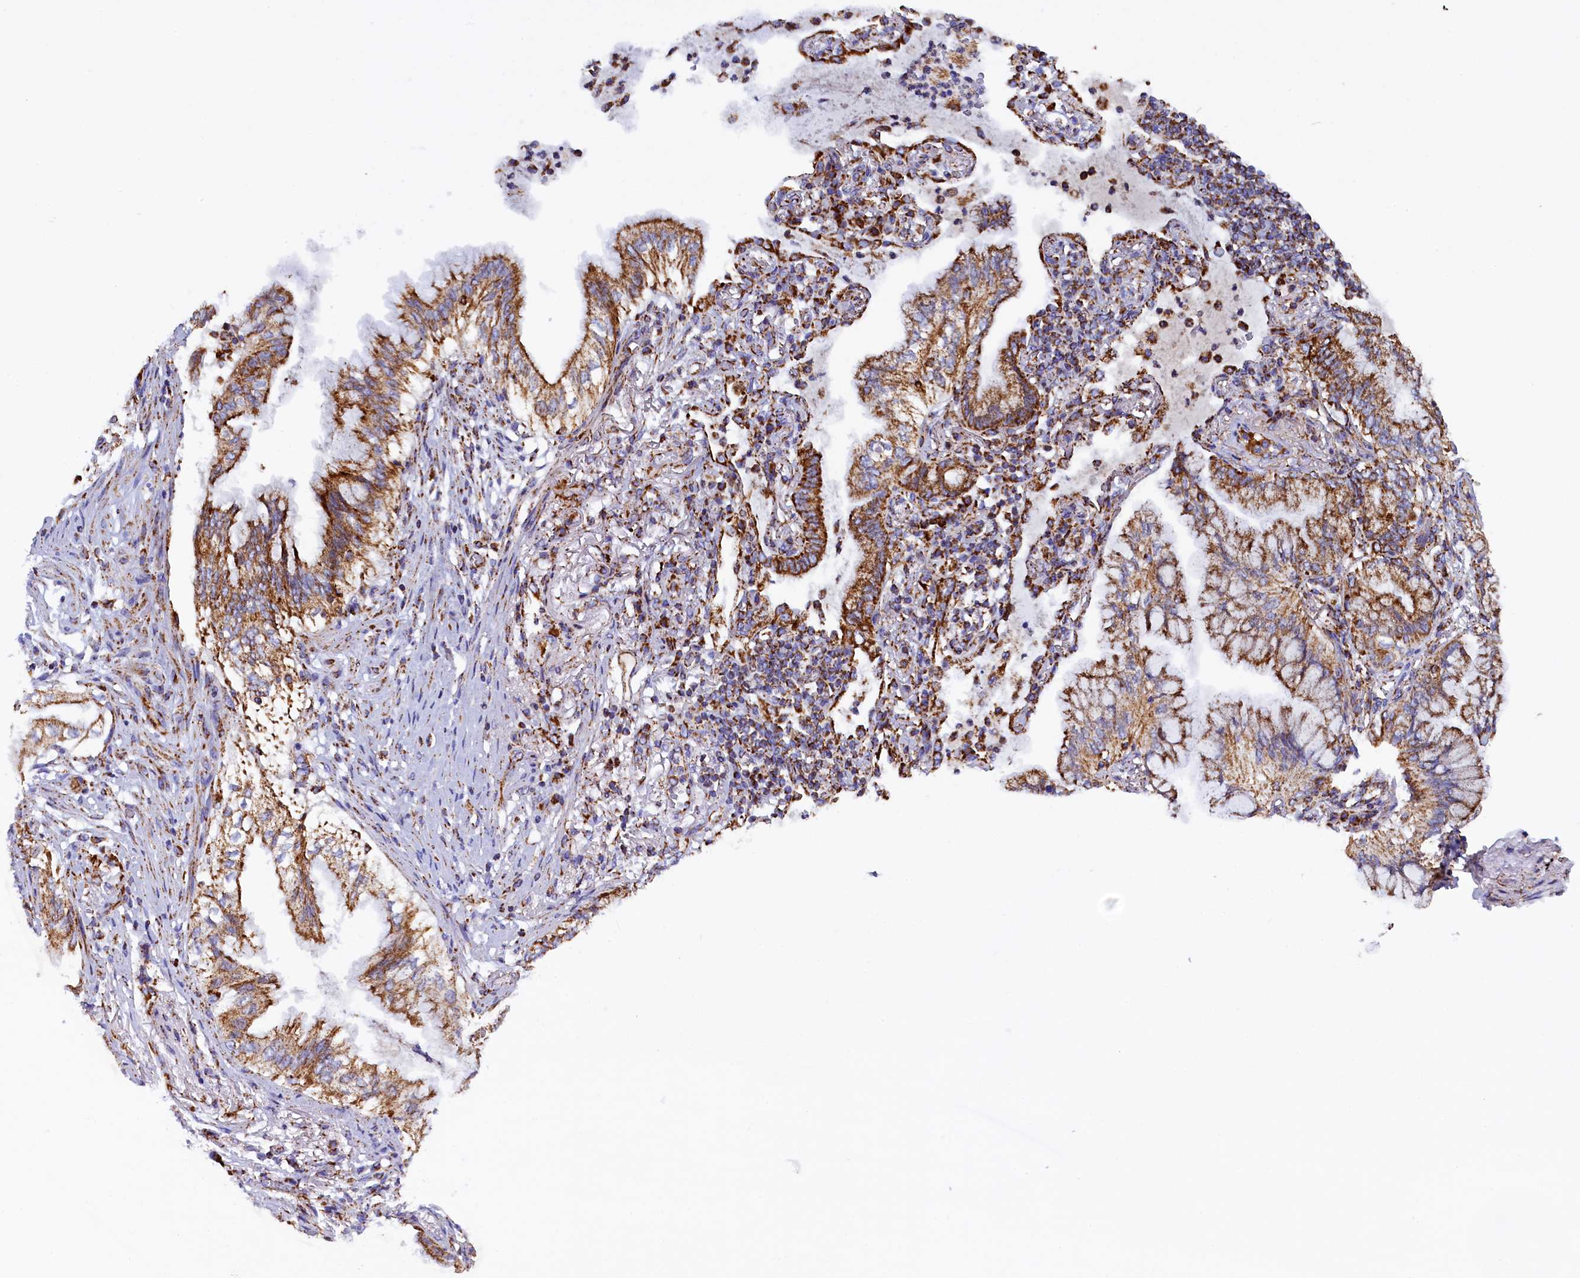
{"staining": {"intensity": "moderate", "quantity": ">75%", "location": "cytoplasmic/membranous"}, "tissue": "lung cancer", "cell_type": "Tumor cells", "image_type": "cancer", "snomed": [{"axis": "morphology", "description": "Adenocarcinoma, NOS"}, {"axis": "topography", "description": "Lung"}], "caption": "IHC histopathology image of lung cancer stained for a protein (brown), which reveals medium levels of moderate cytoplasmic/membranous expression in about >75% of tumor cells.", "gene": "SLC39A3", "patient": {"sex": "female", "age": 70}}